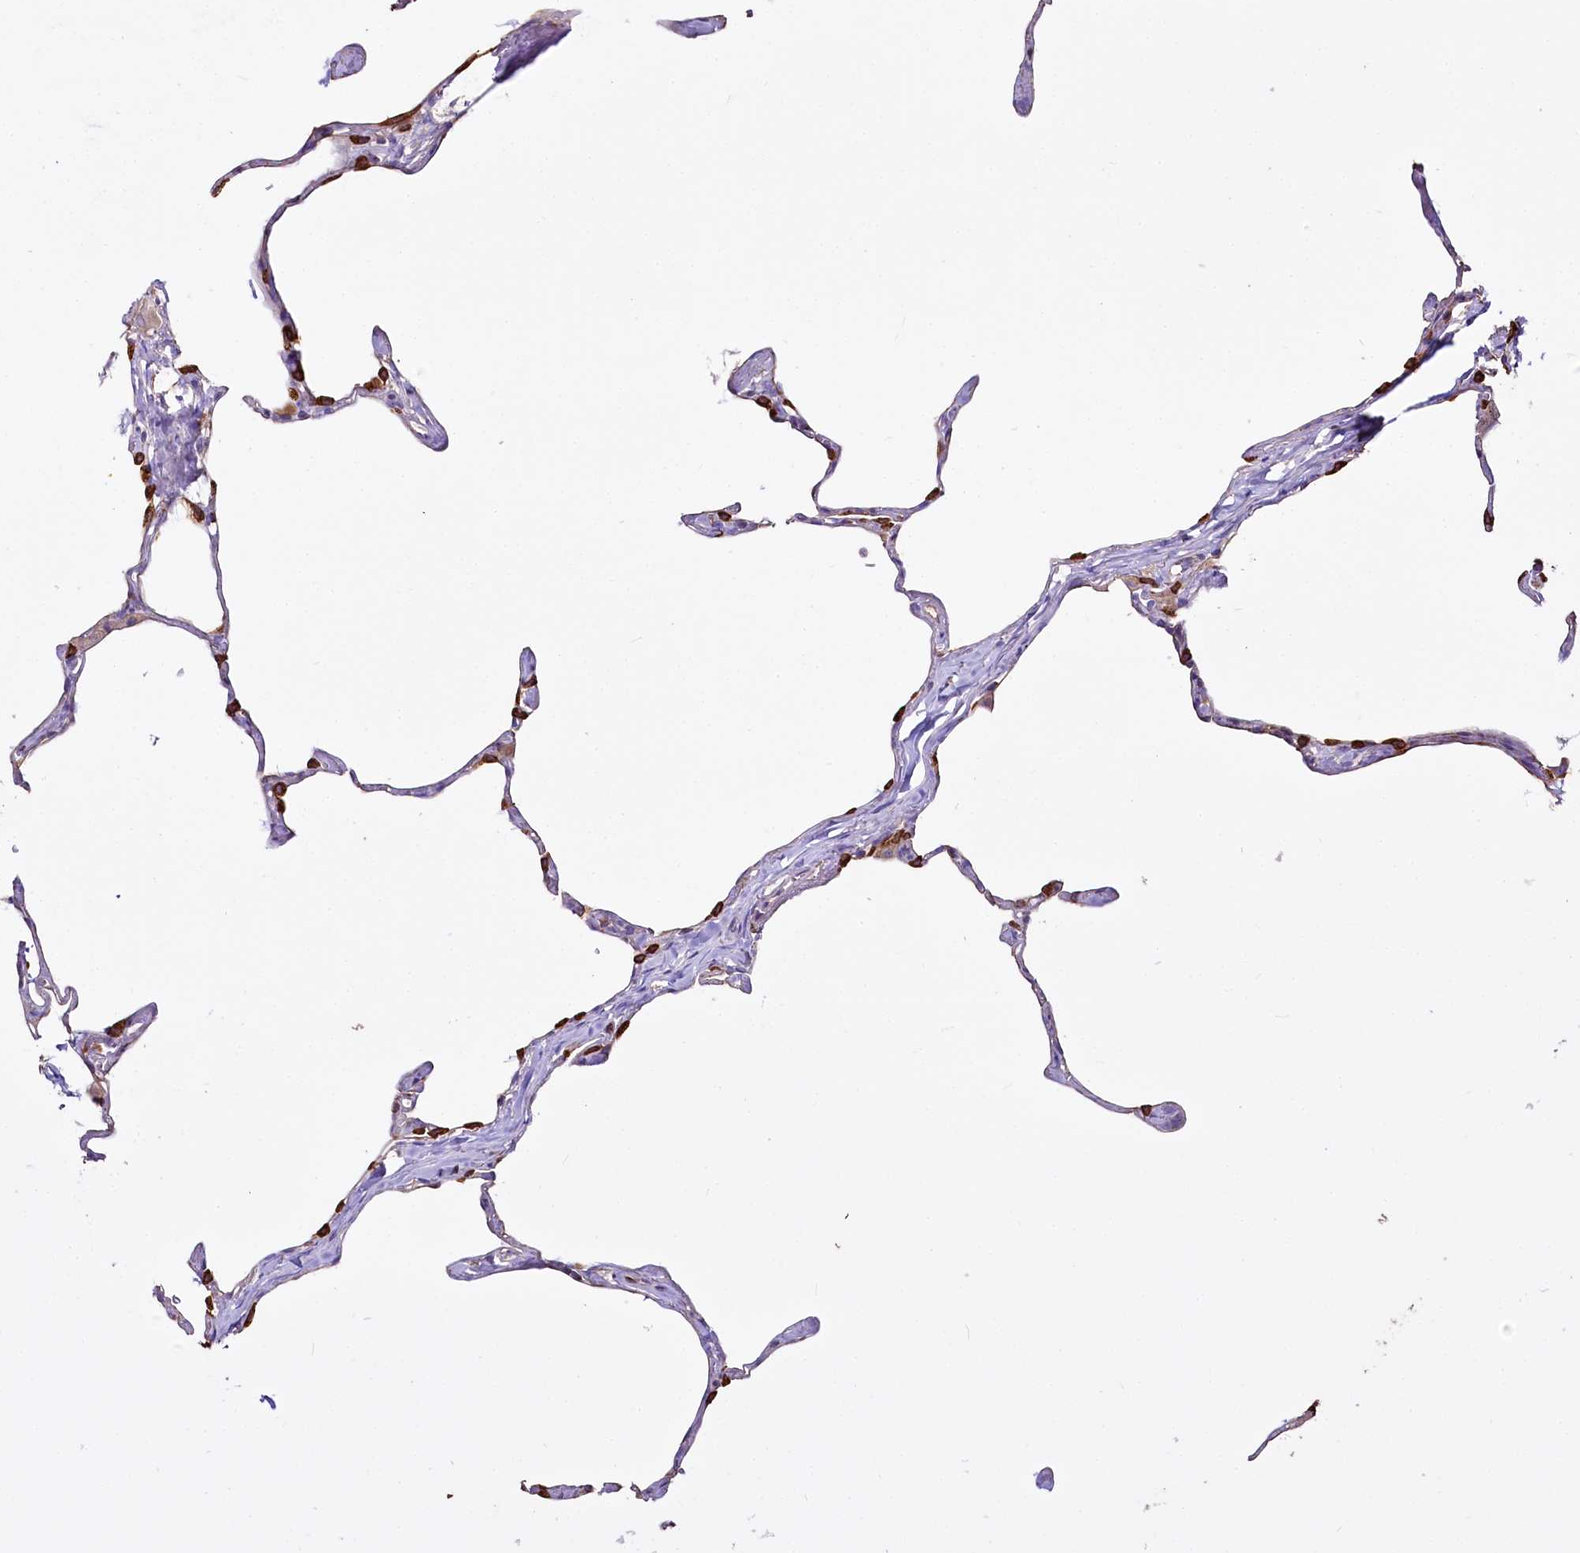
{"staining": {"intensity": "strong", "quantity": "<25%", "location": "cytoplasmic/membranous"}, "tissue": "lung", "cell_type": "Alveolar cells", "image_type": "normal", "snomed": [{"axis": "morphology", "description": "Normal tissue, NOS"}, {"axis": "topography", "description": "Lung"}], "caption": "IHC (DAB (3,3'-diaminobenzidine)) staining of unremarkable human lung reveals strong cytoplasmic/membranous protein expression in about <25% of alveolar cells.", "gene": "PTER", "patient": {"sex": "male", "age": 65}}